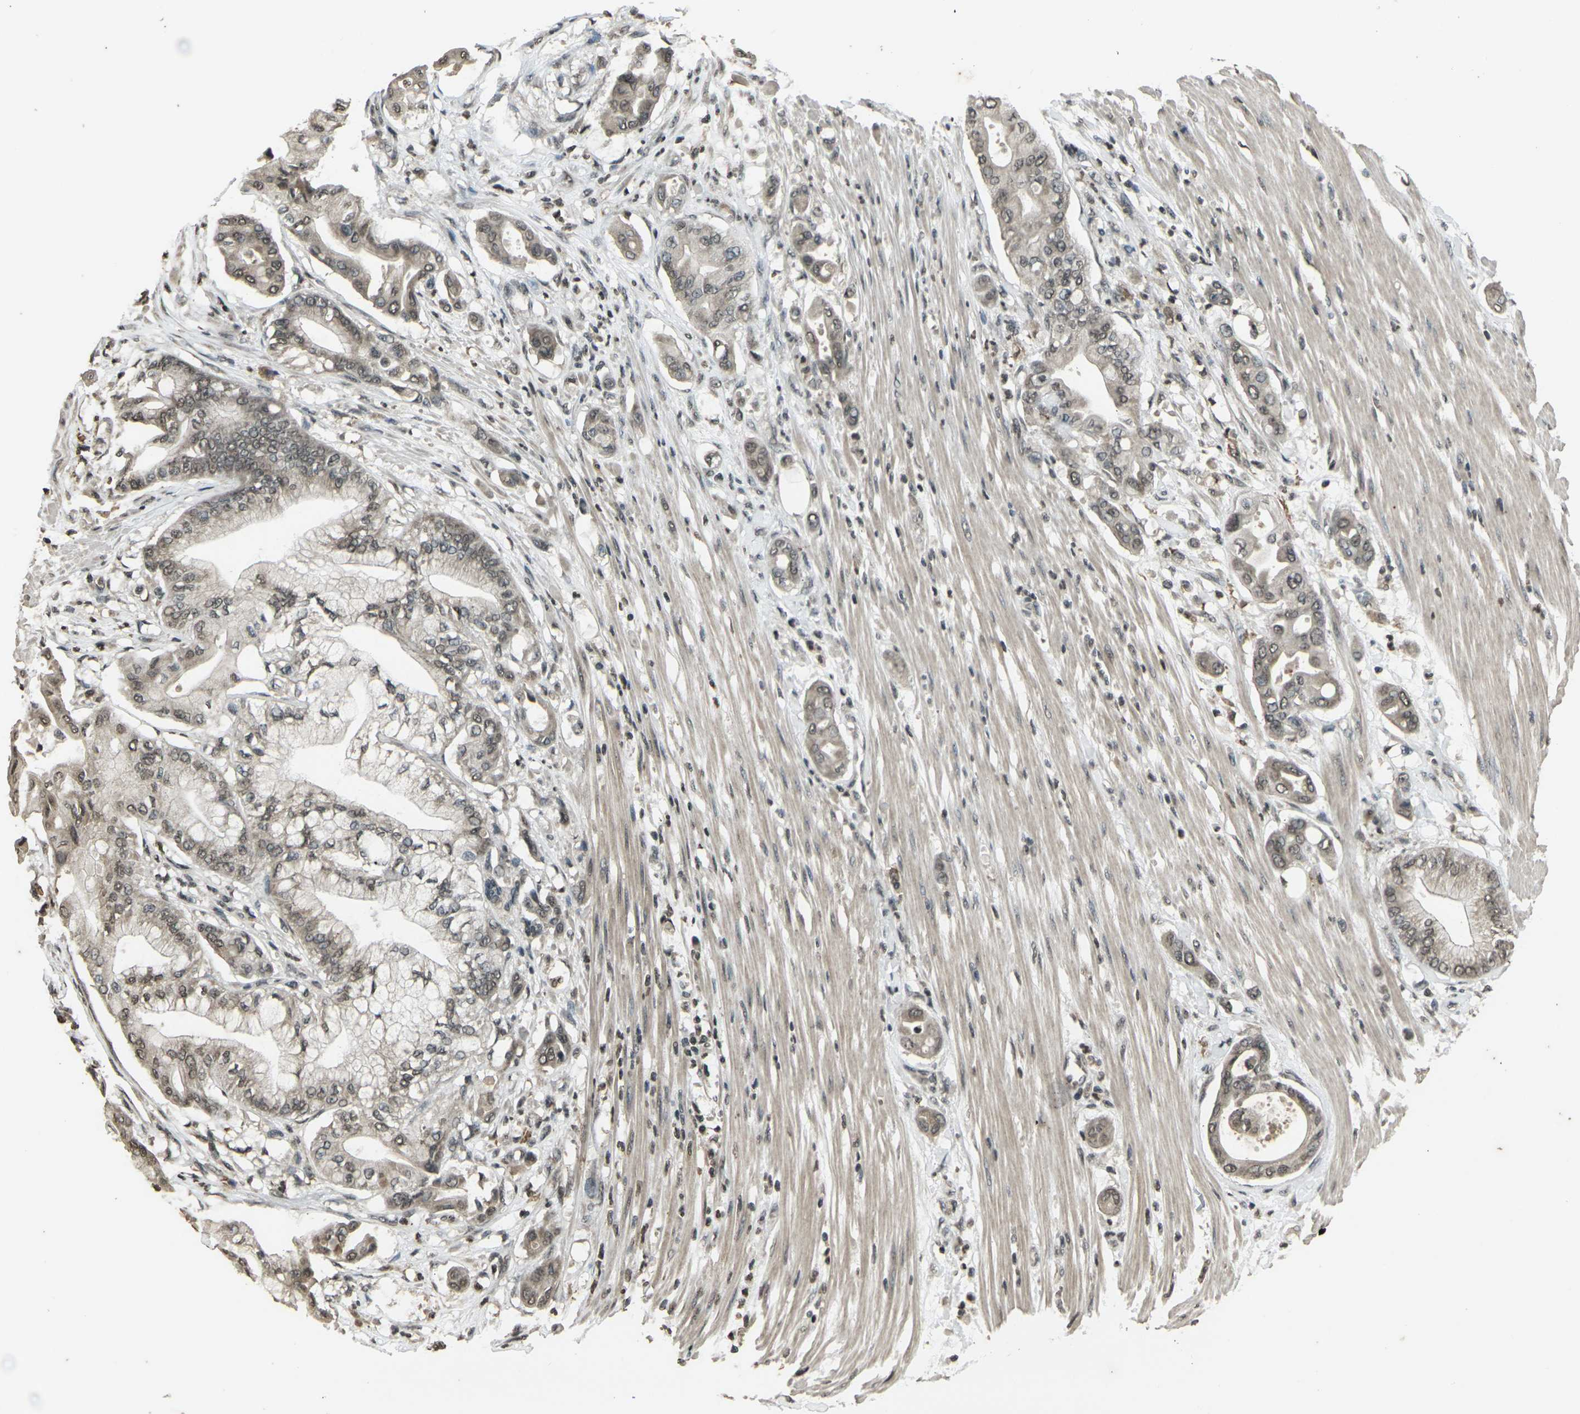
{"staining": {"intensity": "weak", "quantity": ">75%", "location": "cytoplasmic/membranous,nuclear"}, "tissue": "pancreatic cancer", "cell_type": "Tumor cells", "image_type": "cancer", "snomed": [{"axis": "morphology", "description": "Adenocarcinoma, NOS"}, {"axis": "morphology", "description": "Adenocarcinoma, metastatic, NOS"}, {"axis": "topography", "description": "Lymph node"}, {"axis": "topography", "description": "Pancreas"}, {"axis": "topography", "description": "Duodenum"}], "caption": "Pancreatic cancer (adenocarcinoma) stained with DAB IHC reveals low levels of weak cytoplasmic/membranous and nuclear expression in about >75% of tumor cells.", "gene": "PRPF8", "patient": {"sex": "female", "age": 64}}